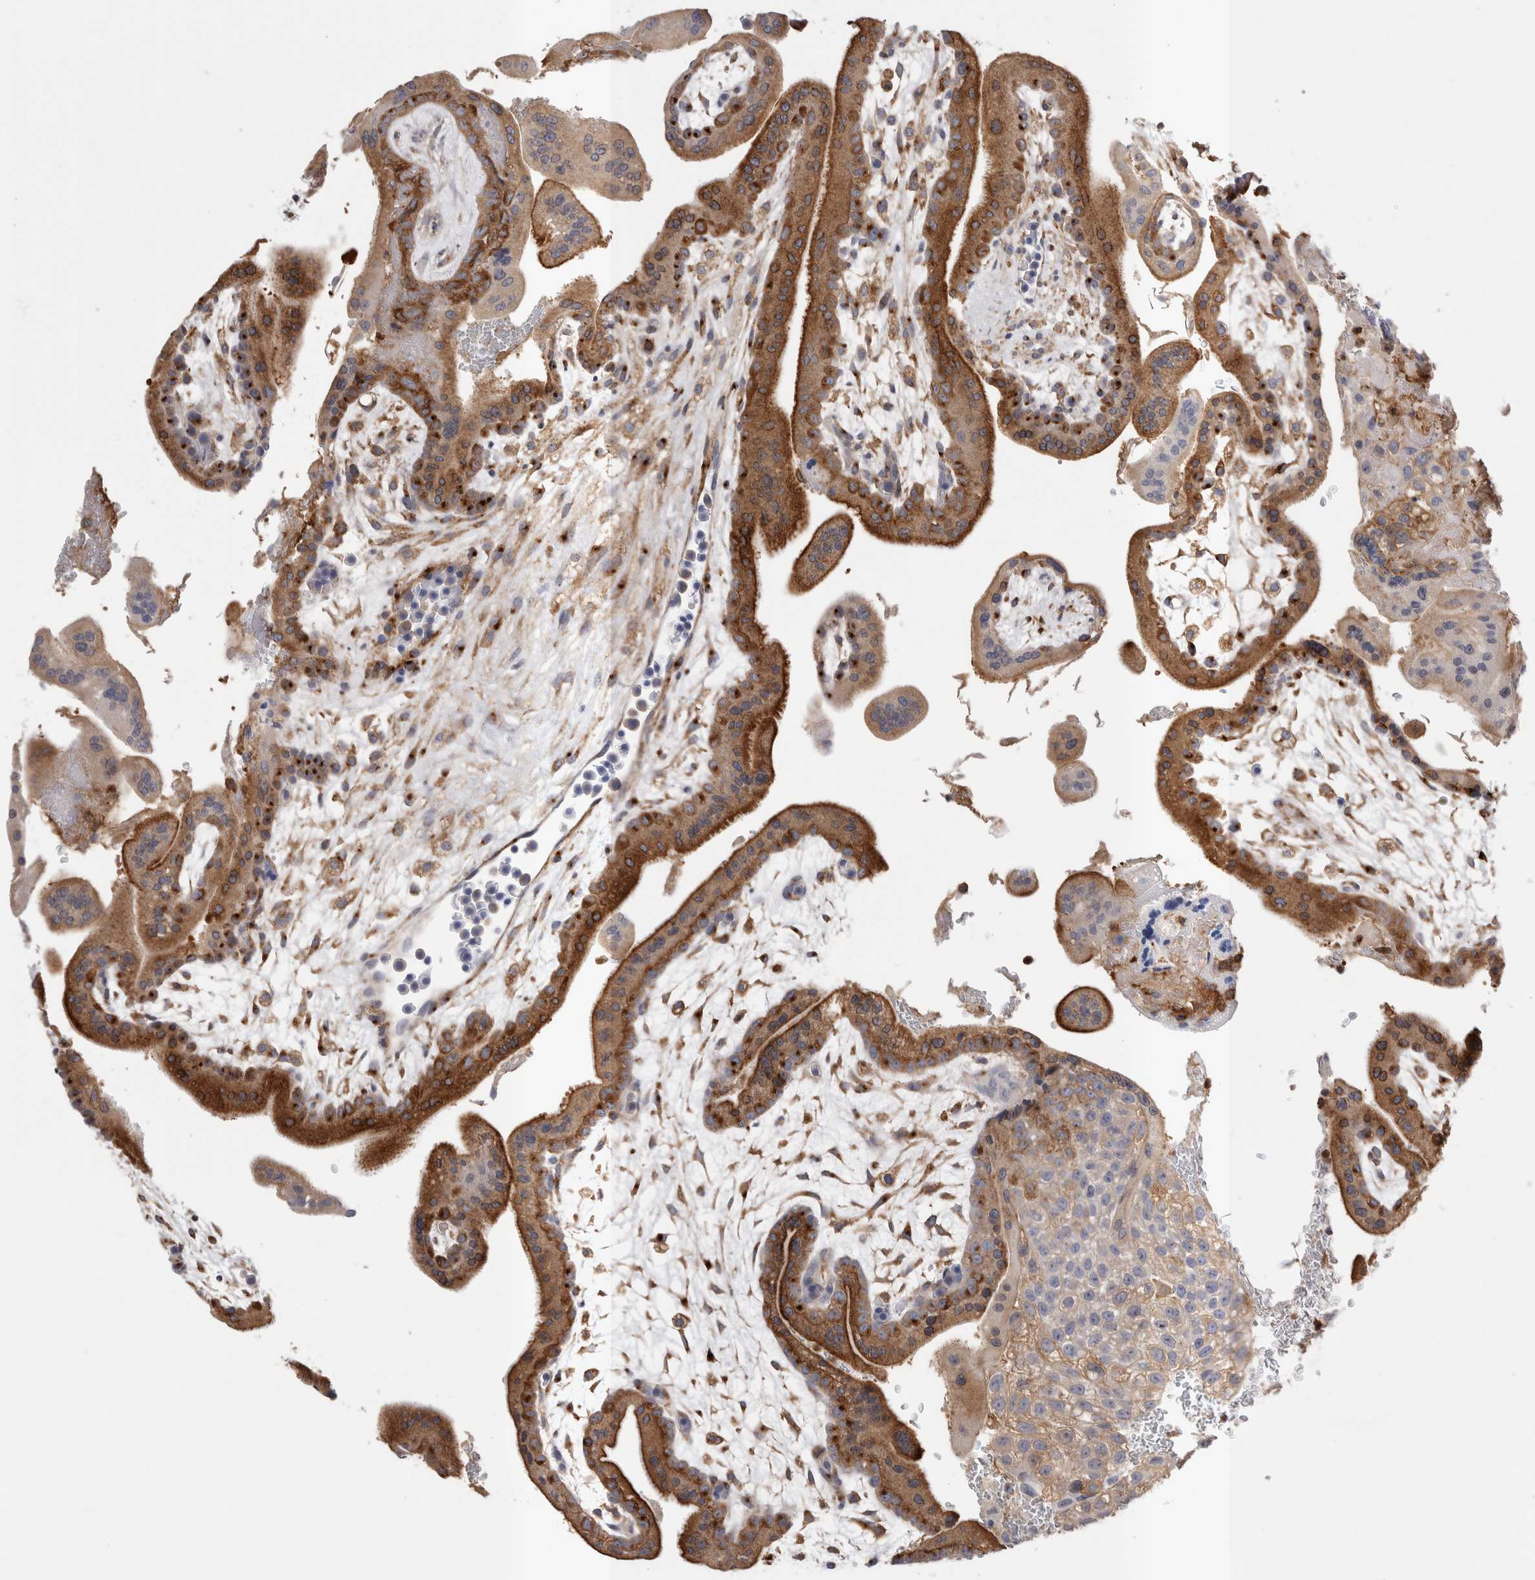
{"staining": {"intensity": "moderate", "quantity": ">75%", "location": "cytoplasmic/membranous"}, "tissue": "placenta", "cell_type": "Decidual cells", "image_type": "normal", "snomed": [{"axis": "morphology", "description": "Normal tissue, NOS"}, {"axis": "topography", "description": "Placenta"}], "caption": "DAB immunohistochemical staining of unremarkable placenta exhibits moderate cytoplasmic/membranous protein staining in approximately >75% of decidual cells. (Brightfield microscopy of DAB IHC at high magnification).", "gene": "RAB11FIP1", "patient": {"sex": "female", "age": 35}}